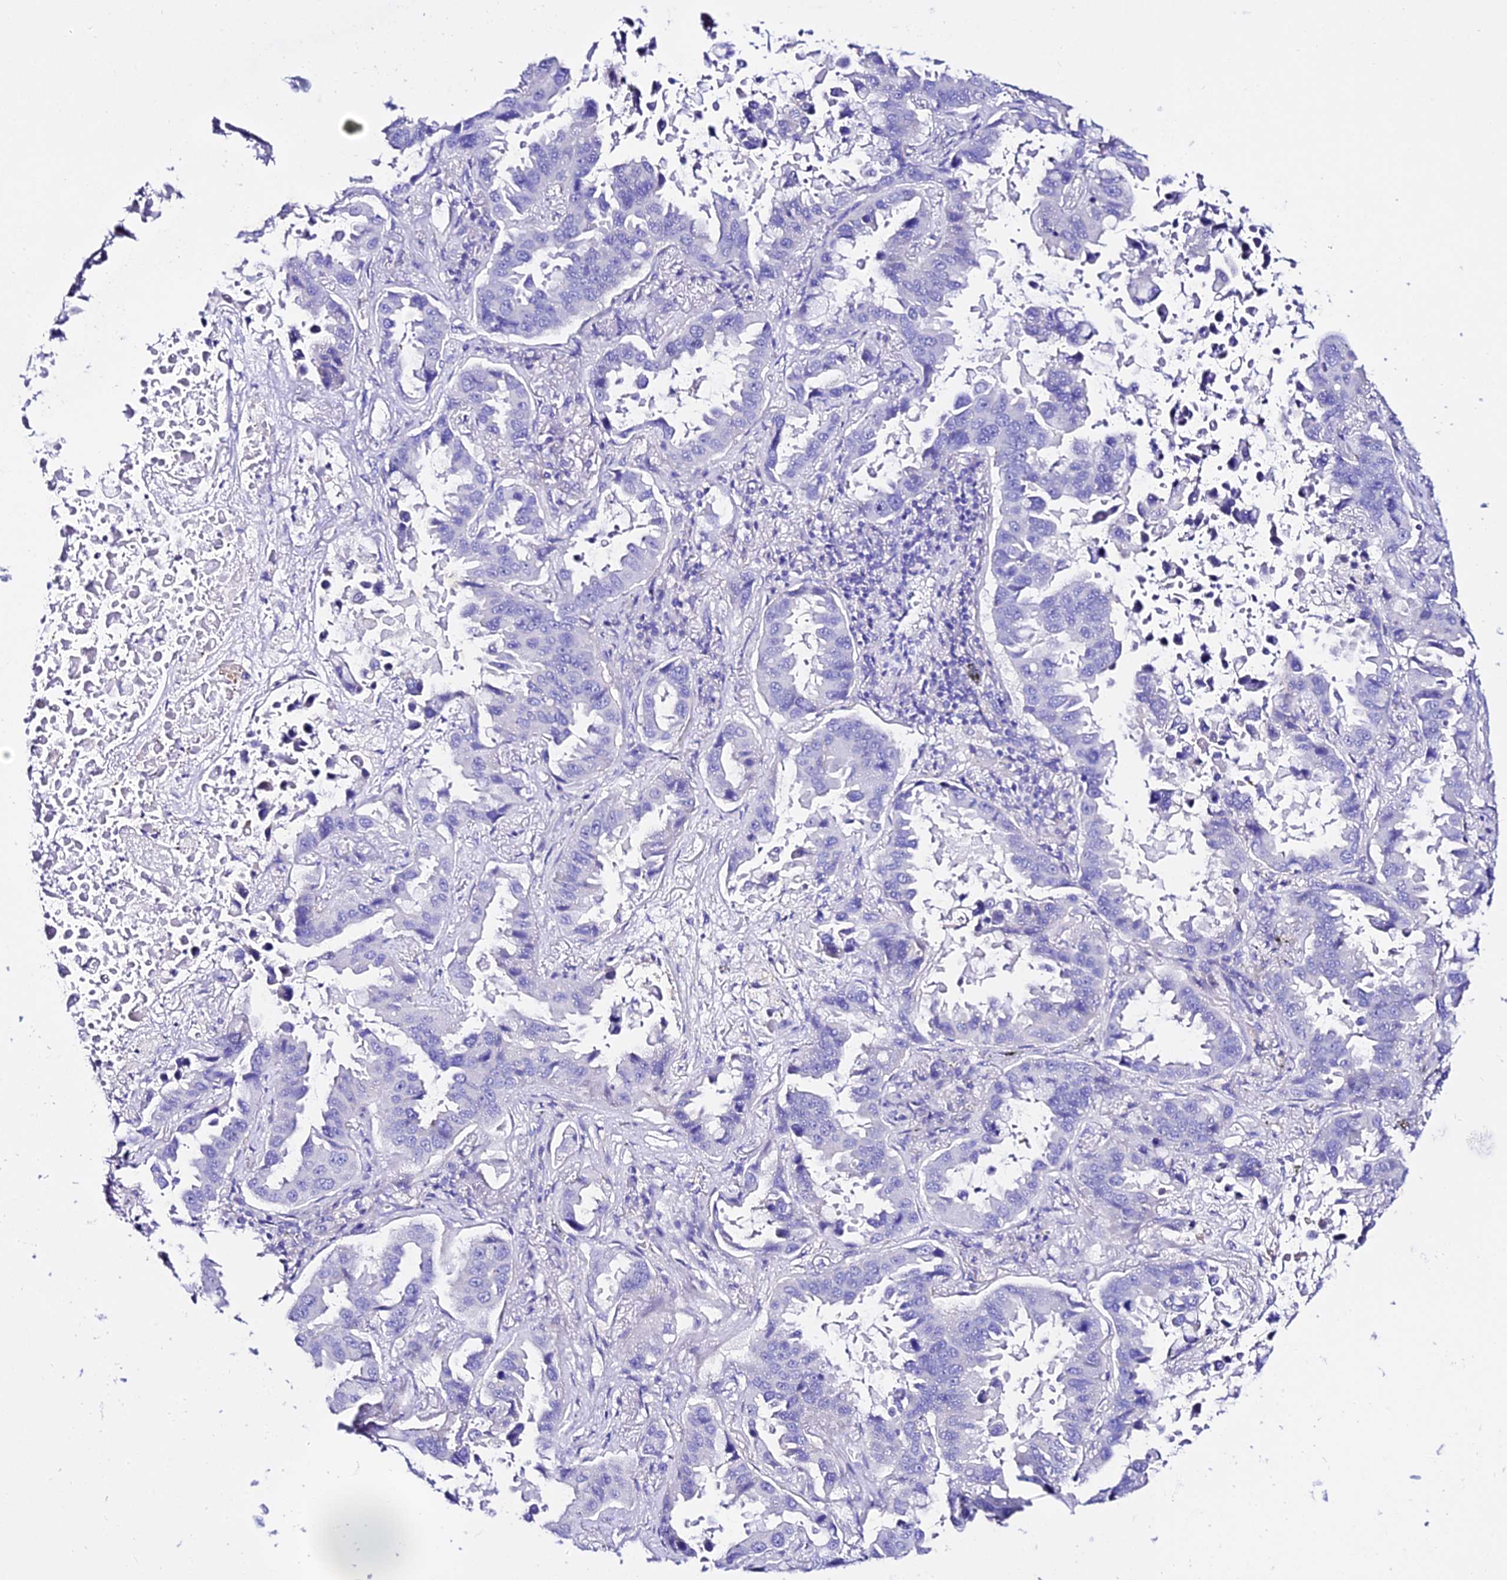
{"staining": {"intensity": "negative", "quantity": "none", "location": "none"}, "tissue": "lung cancer", "cell_type": "Tumor cells", "image_type": "cancer", "snomed": [{"axis": "morphology", "description": "Adenocarcinoma, NOS"}, {"axis": "topography", "description": "Lung"}], "caption": "Protein analysis of lung cancer demonstrates no significant expression in tumor cells.", "gene": "TMEM117", "patient": {"sex": "male", "age": 64}}